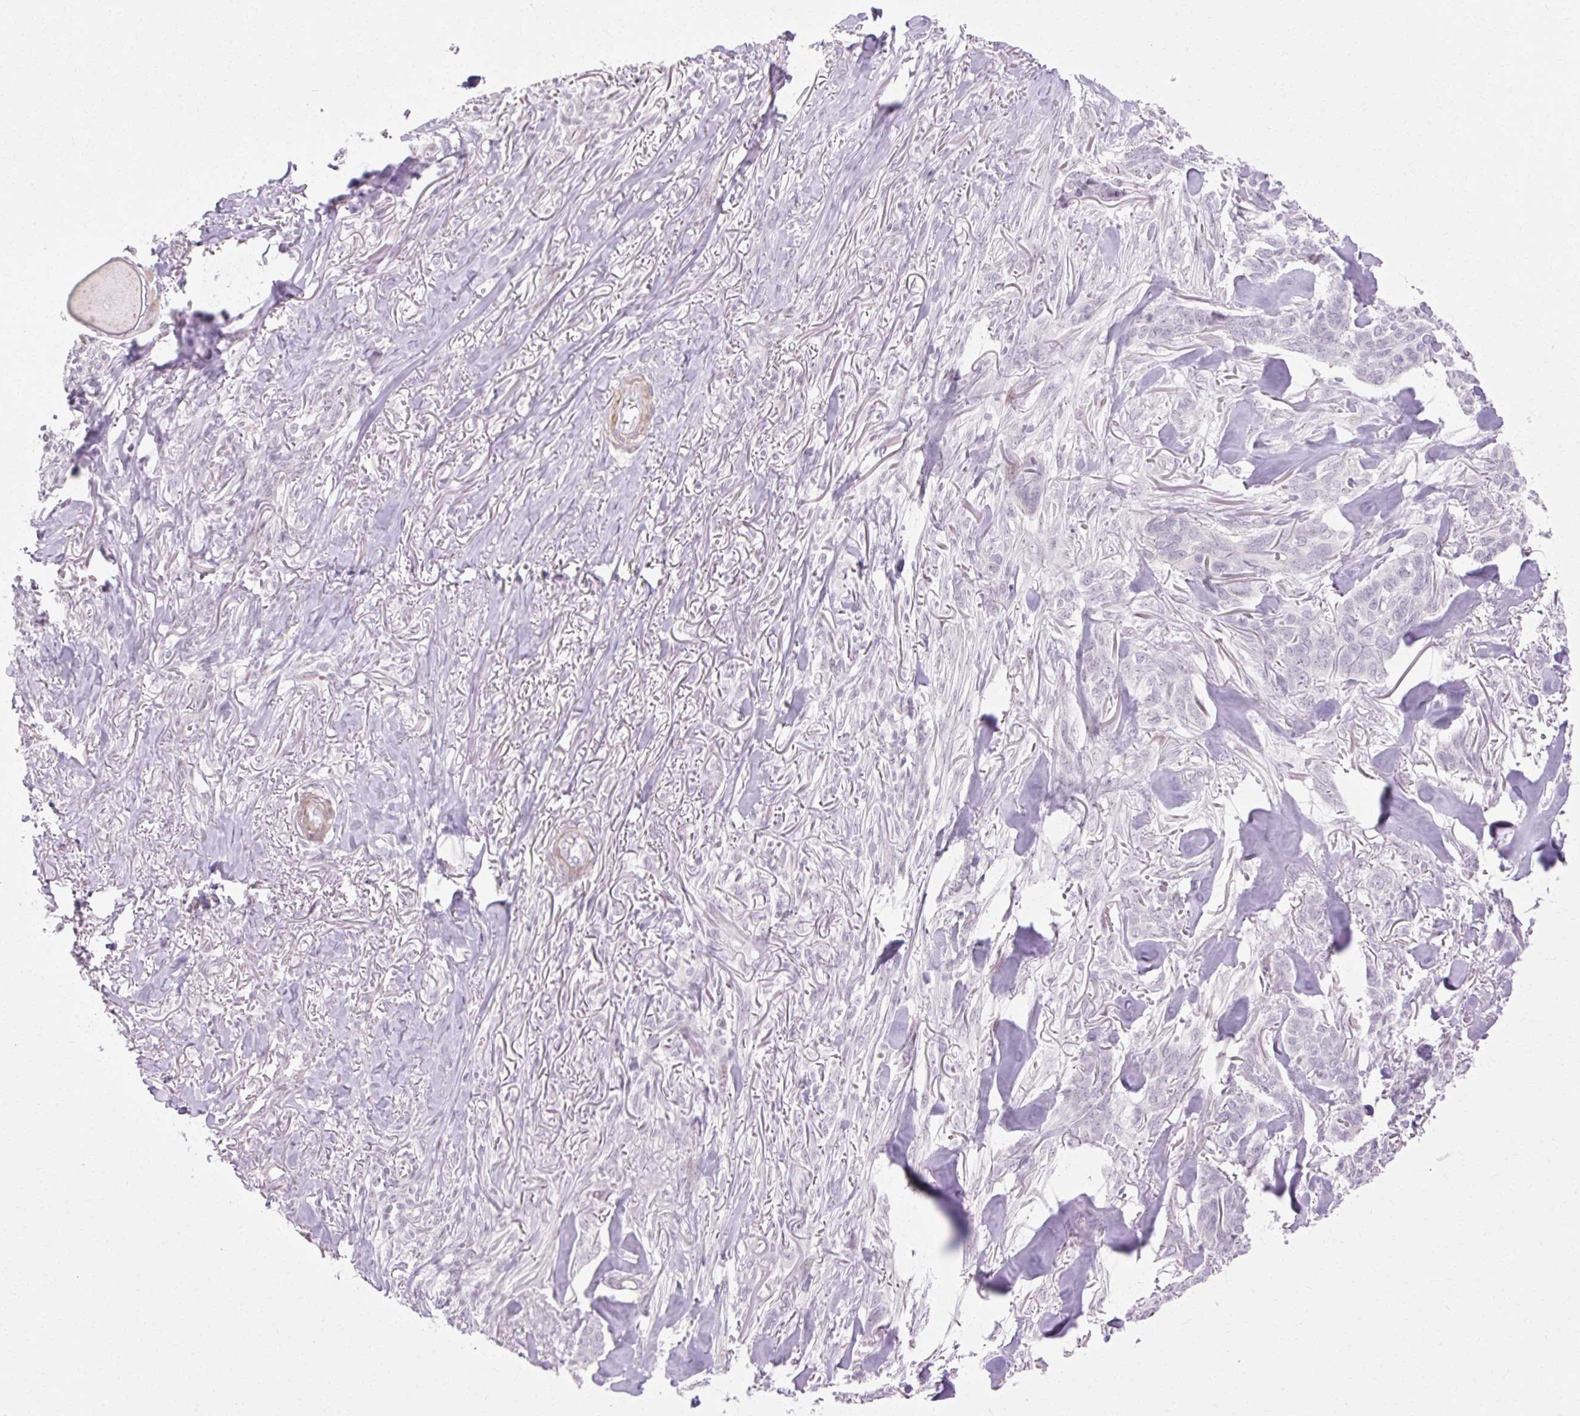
{"staining": {"intensity": "negative", "quantity": "none", "location": "none"}, "tissue": "skin cancer", "cell_type": "Tumor cells", "image_type": "cancer", "snomed": [{"axis": "morphology", "description": "Basal cell carcinoma"}, {"axis": "topography", "description": "Skin"}], "caption": "An image of human skin cancer (basal cell carcinoma) is negative for staining in tumor cells. Brightfield microscopy of immunohistochemistry (IHC) stained with DAB (3,3'-diaminobenzidine) (brown) and hematoxylin (blue), captured at high magnification.", "gene": "C3orf49", "patient": {"sex": "male", "age": 86}}